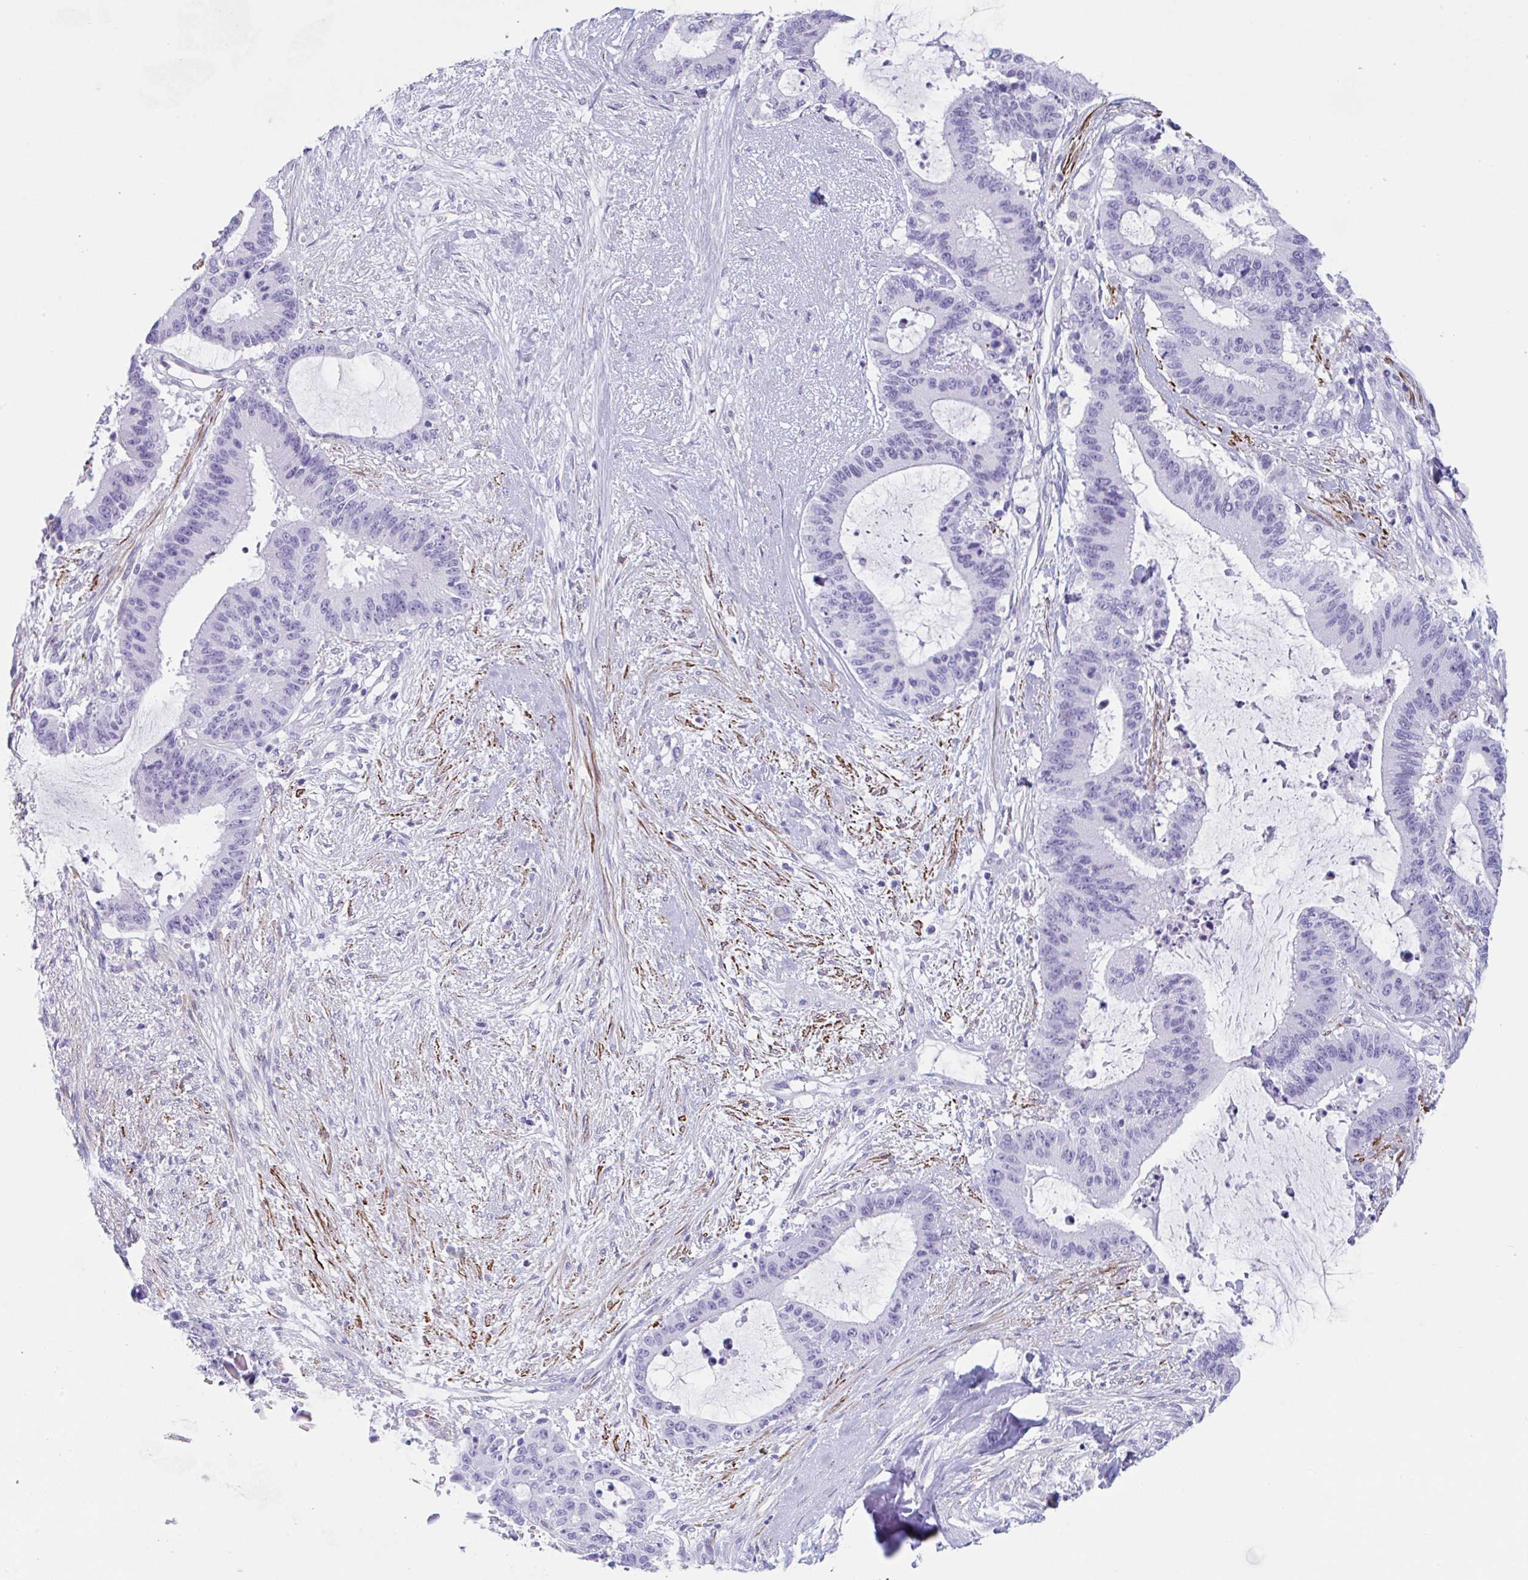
{"staining": {"intensity": "negative", "quantity": "none", "location": "none"}, "tissue": "liver cancer", "cell_type": "Tumor cells", "image_type": "cancer", "snomed": [{"axis": "morphology", "description": "Normal tissue, NOS"}, {"axis": "morphology", "description": "Cholangiocarcinoma"}, {"axis": "topography", "description": "Liver"}, {"axis": "topography", "description": "Peripheral nerve tissue"}], "caption": "High power microscopy photomicrograph of an IHC photomicrograph of liver cancer, revealing no significant expression in tumor cells.", "gene": "TAS2R41", "patient": {"sex": "female", "age": 73}}